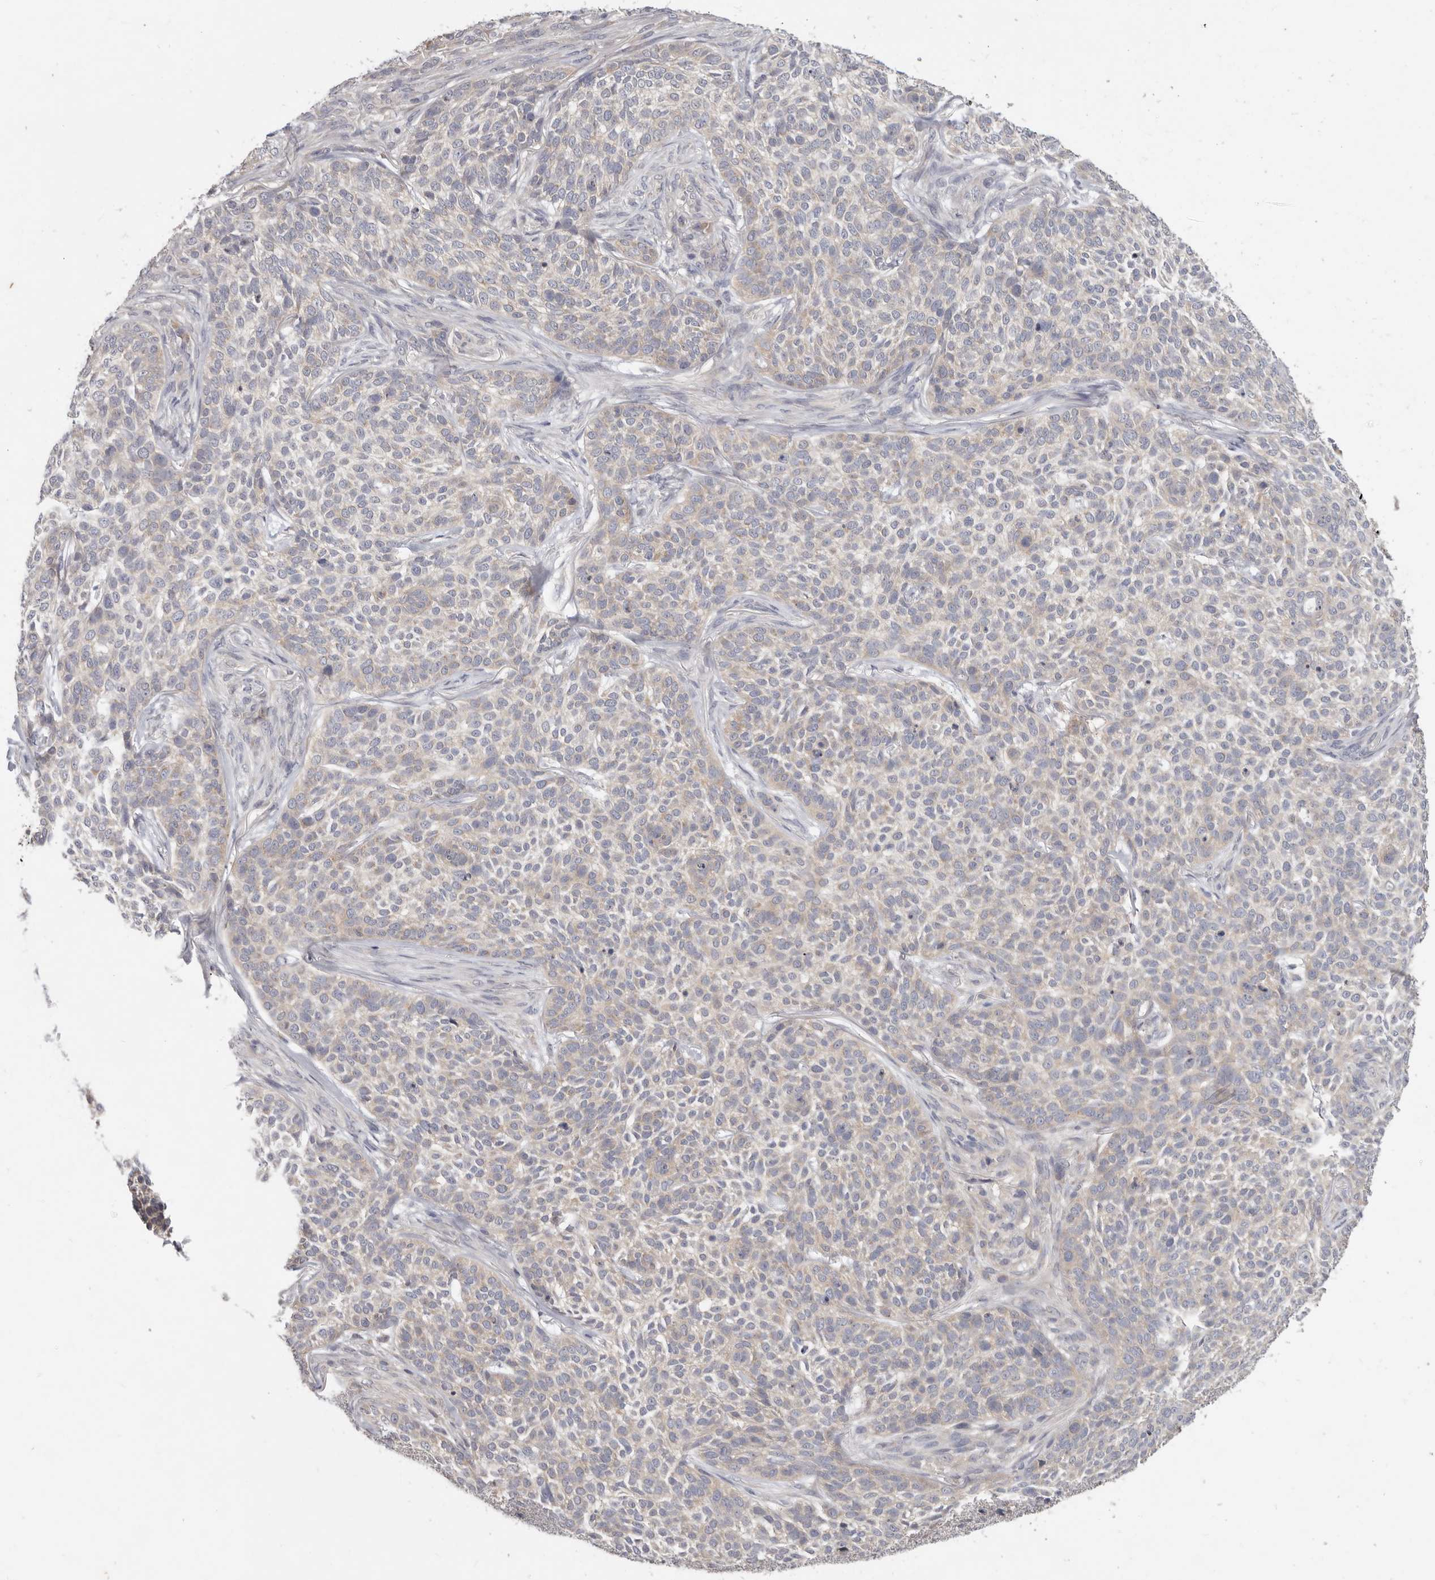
{"staining": {"intensity": "weak", "quantity": "<25%", "location": "cytoplasmic/membranous"}, "tissue": "skin cancer", "cell_type": "Tumor cells", "image_type": "cancer", "snomed": [{"axis": "morphology", "description": "Basal cell carcinoma"}, {"axis": "topography", "description": "Skin"}], "caption": "DAB immunohistochemical staining of human basal cell carcinoma (skin) reveals no significant expression in tumor cells. (Stains: DAB IHC with hematoxylin counter stain, Microscopy: brightfield microscopy at high magnification).", "gene": "WDR77", "patient": {"sex": "female", "age": 64}}